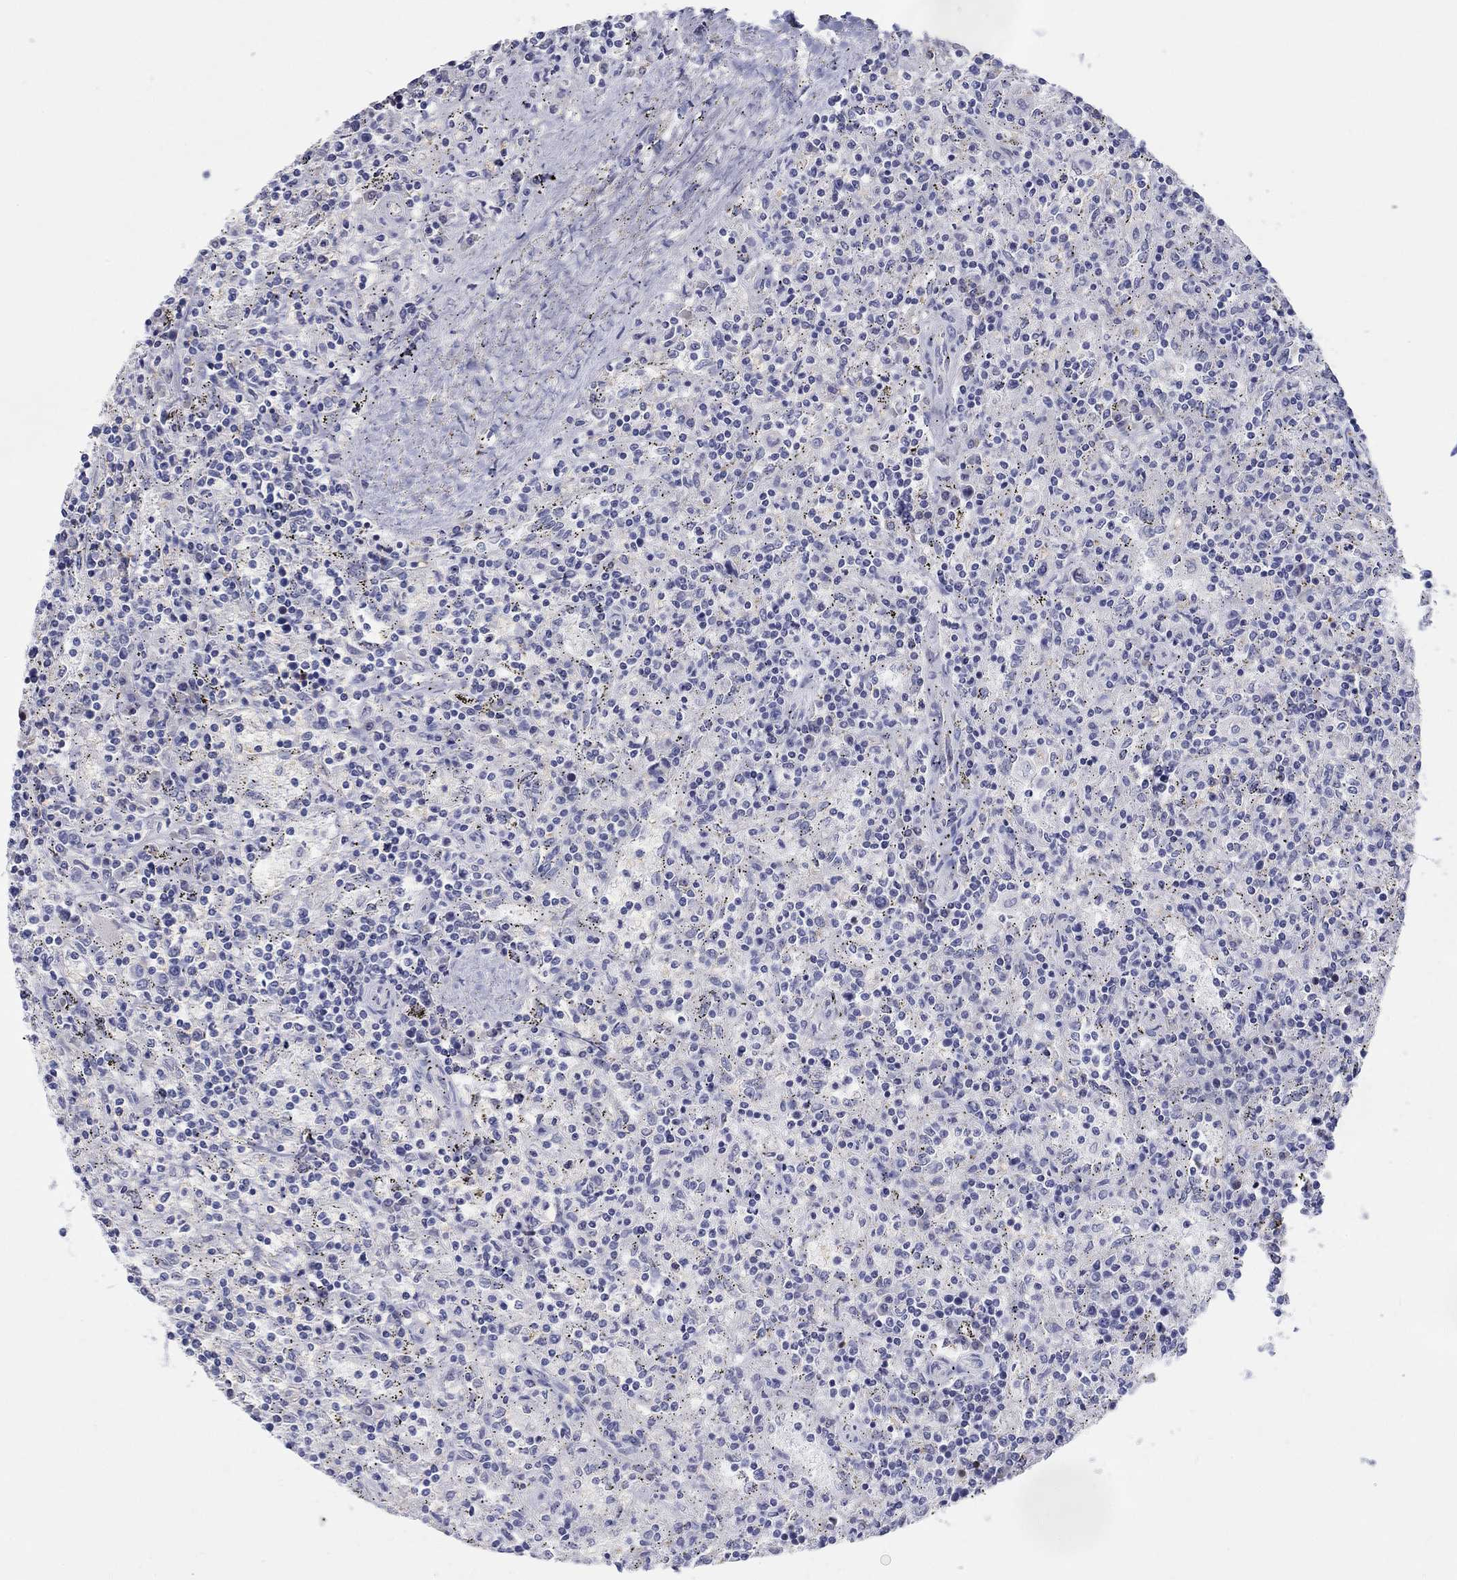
{"staining": {"intensity": "negative", "quantity": "none", "location": "none"}, "tissue": "lymphoma", "cell_type": "Tumor cells", "image_type": "cancer", "snomed": [{"axis": "morphology", "description": "Malignant lymphoma, non-Hodgkin's type, Low grade"}, {"axis": "topography", "description": "Spleen"}], "caption": "Lymphoma was stained to show a protein in brown. There is no significant expression in tumor cells. (DAB immunohistochemistry (IHC) visualized using brightfield microscopy, high magnification).", "gene": "LRRC4C", "patient": {"sex": "male", "age": 62}}